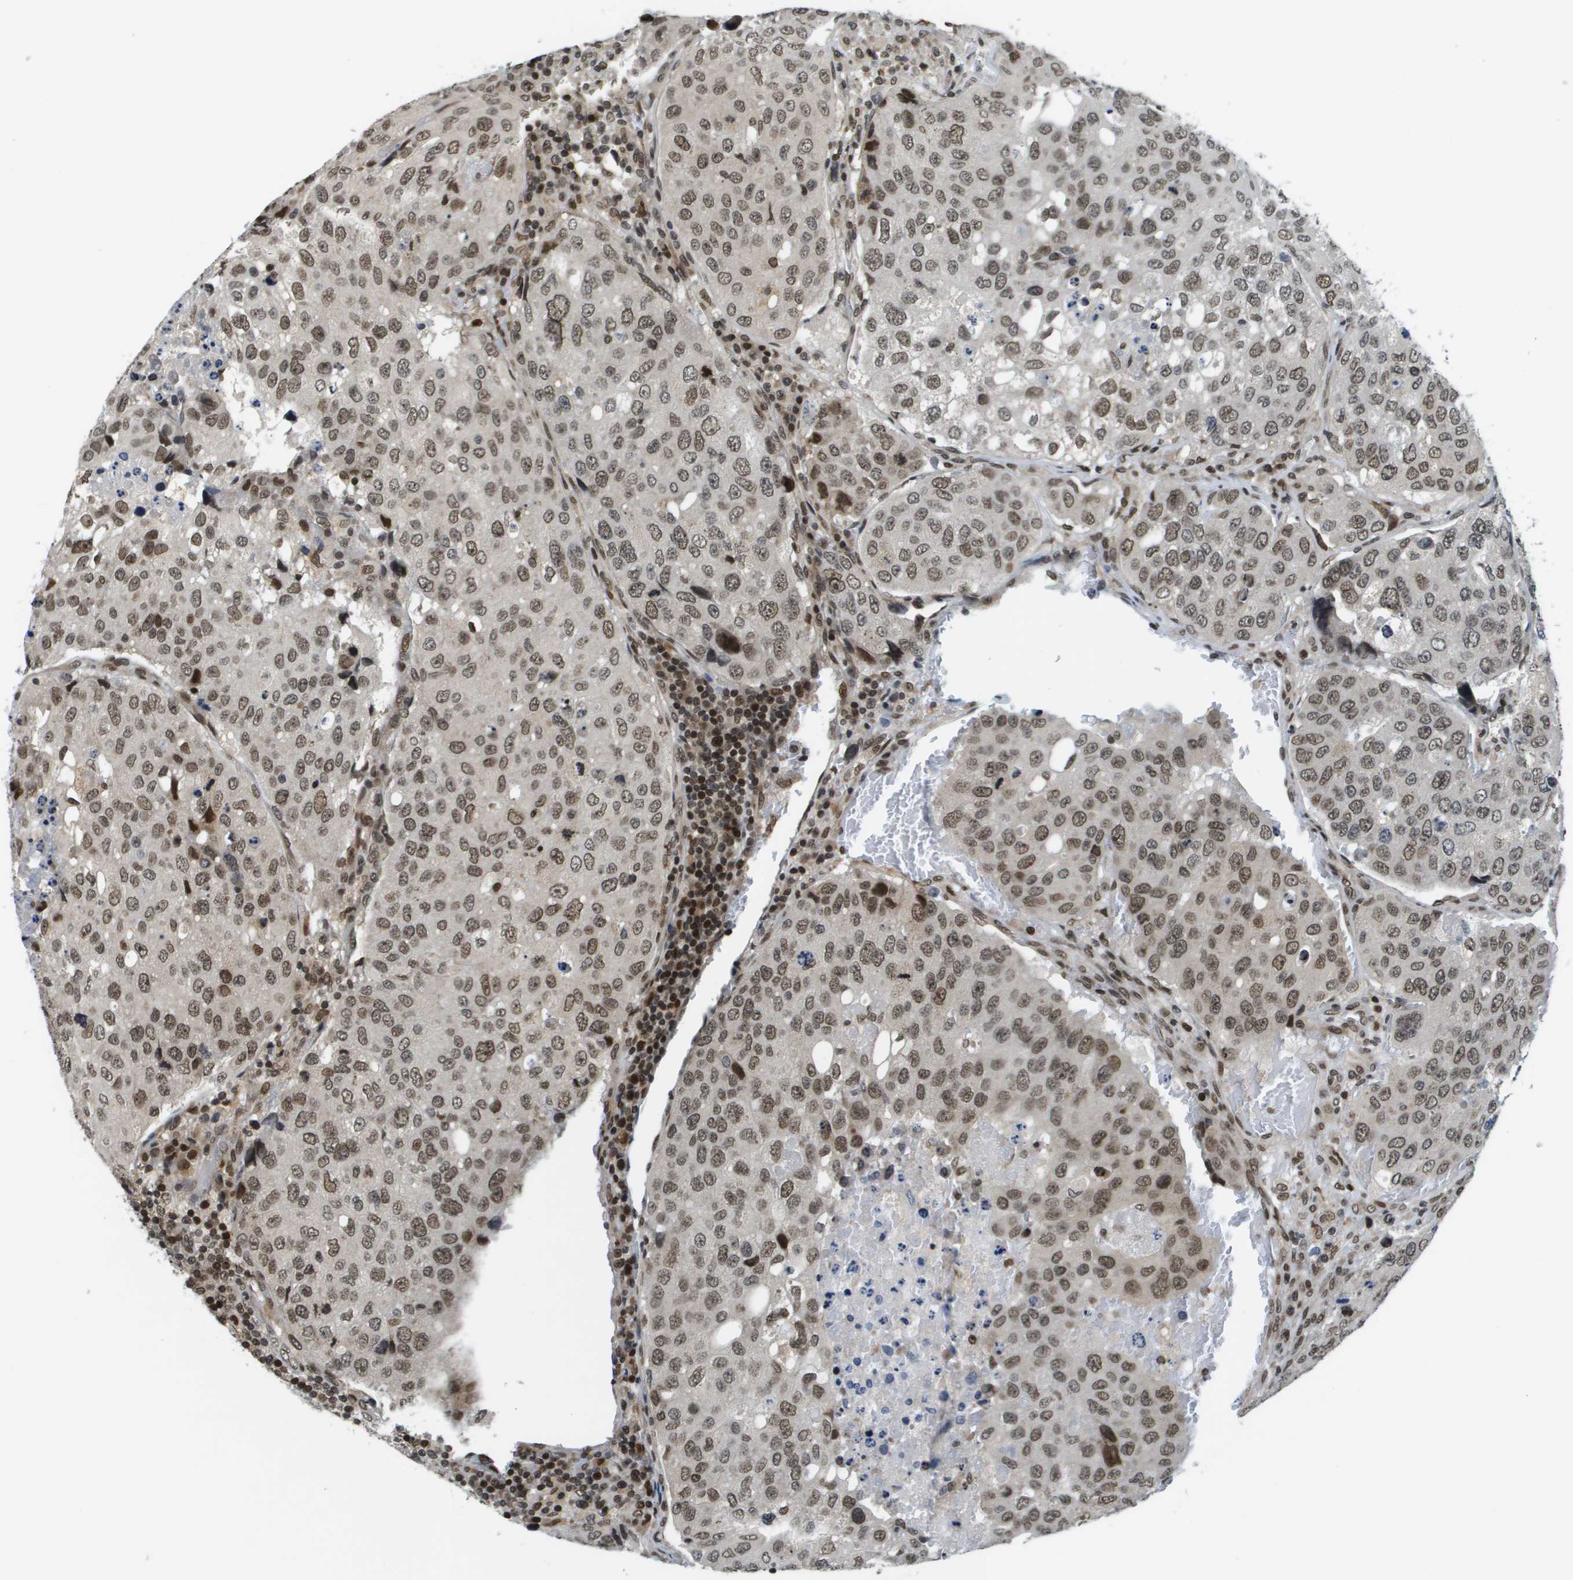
{"staining": {"intensity": "moderate", "quantity": ">75%", "location": "nuclear"}, "tissue": "urothelial cancer", "cell_type": "Tumor cells", "image_type": "cancer", "snomed": [{"axis": "morphology", "description": "Urothelial carcinoma, High grade"}, {"axis": "topography", "description": "Lymph node"}, {"axis": "topography", "description": "Urinary bladder"}], "caption": "Immunohistochemical staining of human urothelial cancer displays moderate nuclear protein positivity in about >75% of tumor cells. (Brightfield microscopy of DAB IHC at high magnification).", "gene": "RECQL4", "patient": {"sex": "male", "age": 51}}